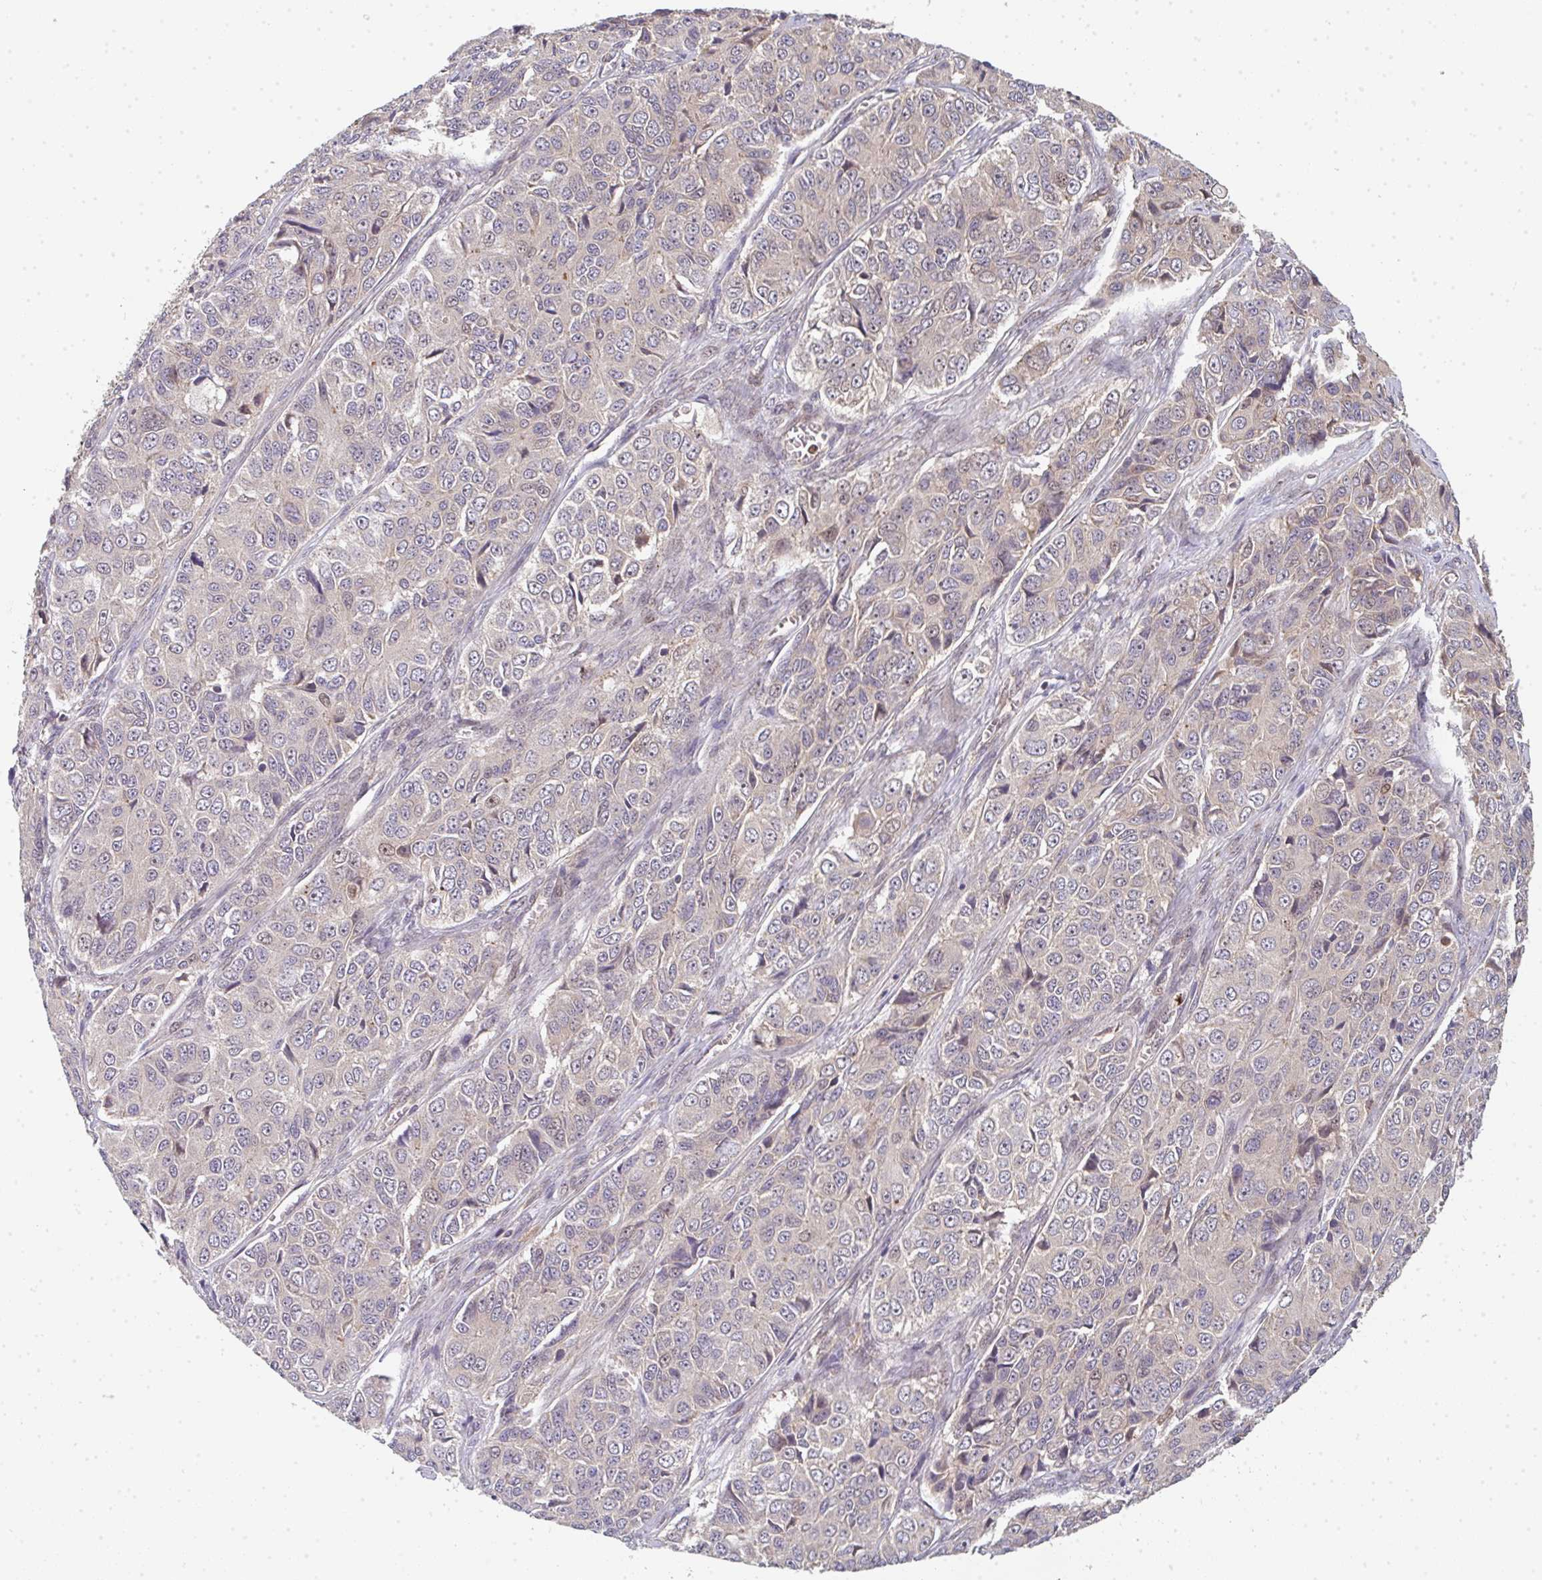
{"staining": {"intensity": "negative", "quantity": "none", "location": "none"}, "tissue": "ovarian cancer", "cell_type": "Tumor cells", "image_type": "cancer", "snomed": [{"axis": "morphology", "description": "Carcinoma, endometroid"}, {"axis": "topography", "description": "Ovary"}], "caption": "High power microscopy micrograph of an IHC photomicrograph of ovarian endometroid carcinoma, revealing no significant staining in tumor cells. (Stains: DAB (3,3'-diaminobenzidine) IHC with hematoxylin counter stain, Microscopy: brightfield microscopy at high magnification).", "gene": "SIMC1", "patient": {"sex": "female", "age": 51}}